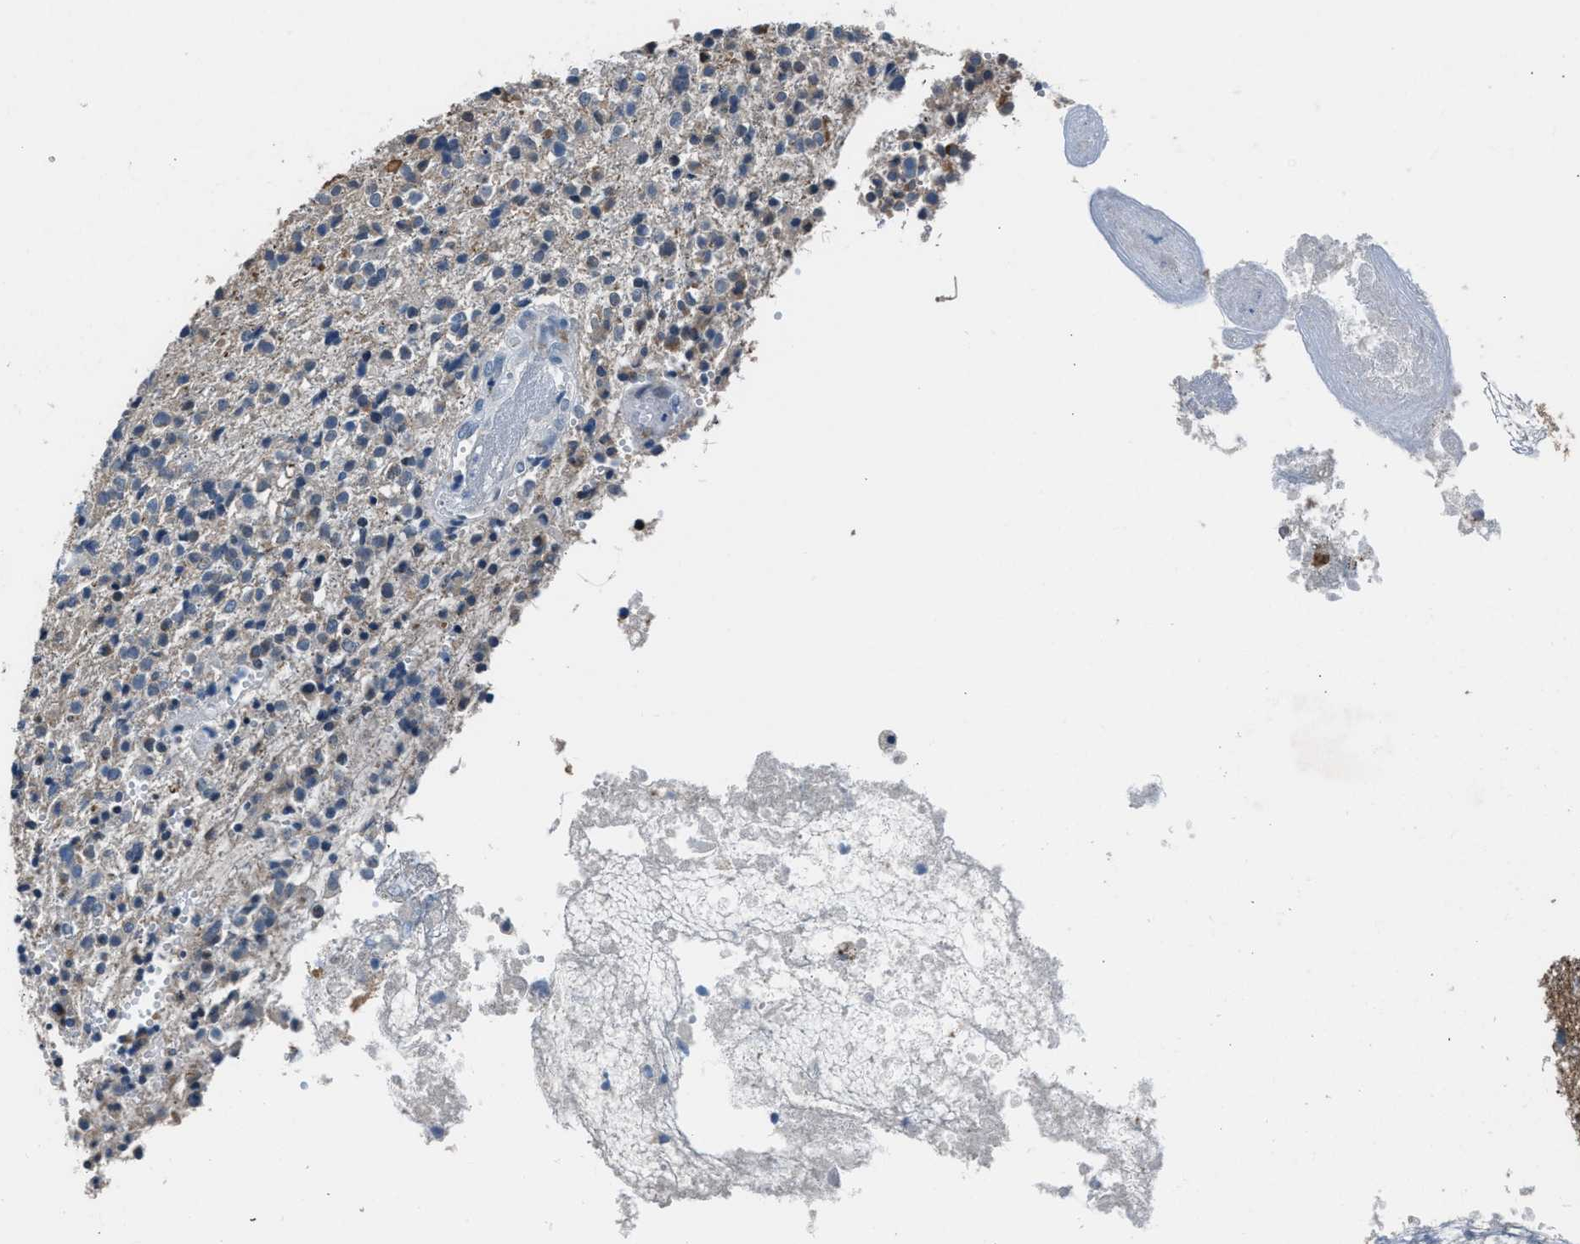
{"staining": {"intensity": "weak", "quantity": "25%-75%", "location": "cytoplasmic/membranous"}, "tissue": "glioma", "cell_type": "Tumor cells", "image_type": "cancer", "snomed": [{"axis": "morphology", "description": "Glioma, malignant, High grade"}, {"axis": "topography", "description": "Brain"}], "caption": "An immunohistochemistry image of tumor tissue is shown. Protein staining in brown labels weak cytoplasmic/membranous positivity in high-grade glioma (malignant) within tumor cells.", "gene": "RNF41", "patient": {"sex": "female", "age": 59}}